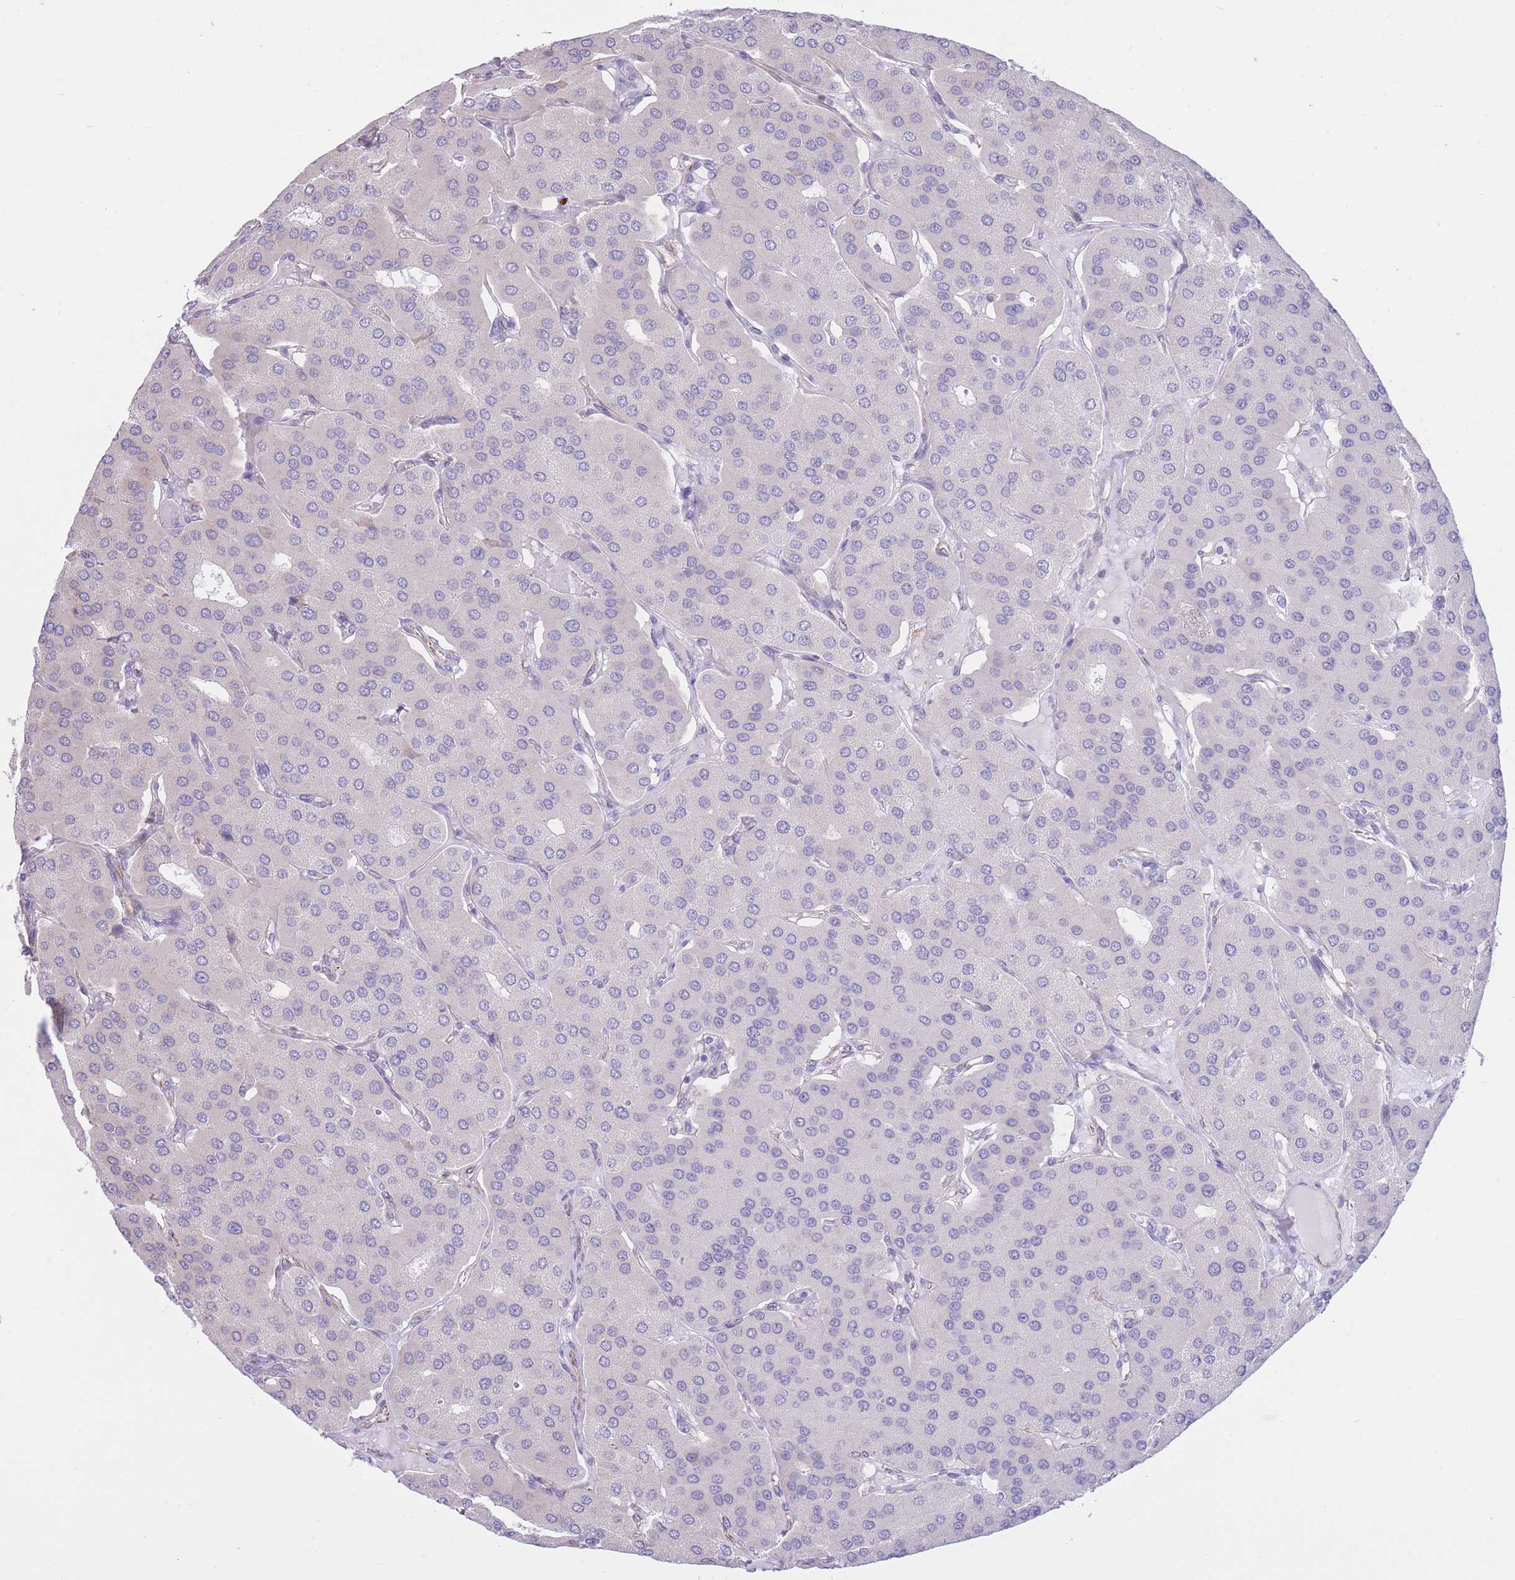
{"staining": {"intensity": "negative", "quantity": "none", "location": "none"}, "tissue": "parathyroid gland", "cell_type": "Glandular cells", "image_type": "normal", "snomed": [{"axis": "morphology", "description": "Normal tissue, NOS"}, {"axis": "morphology", "description": "Adenoma, NOS"}, {"axis": "topography", "description": "Parathyroid gland"}], "caption": "Protein analysis of unremarkable parathyroid gland shows no significant expression in glandular cells.", "gene": "PSG11", "patient": {"sex": "female", "age": 86}}